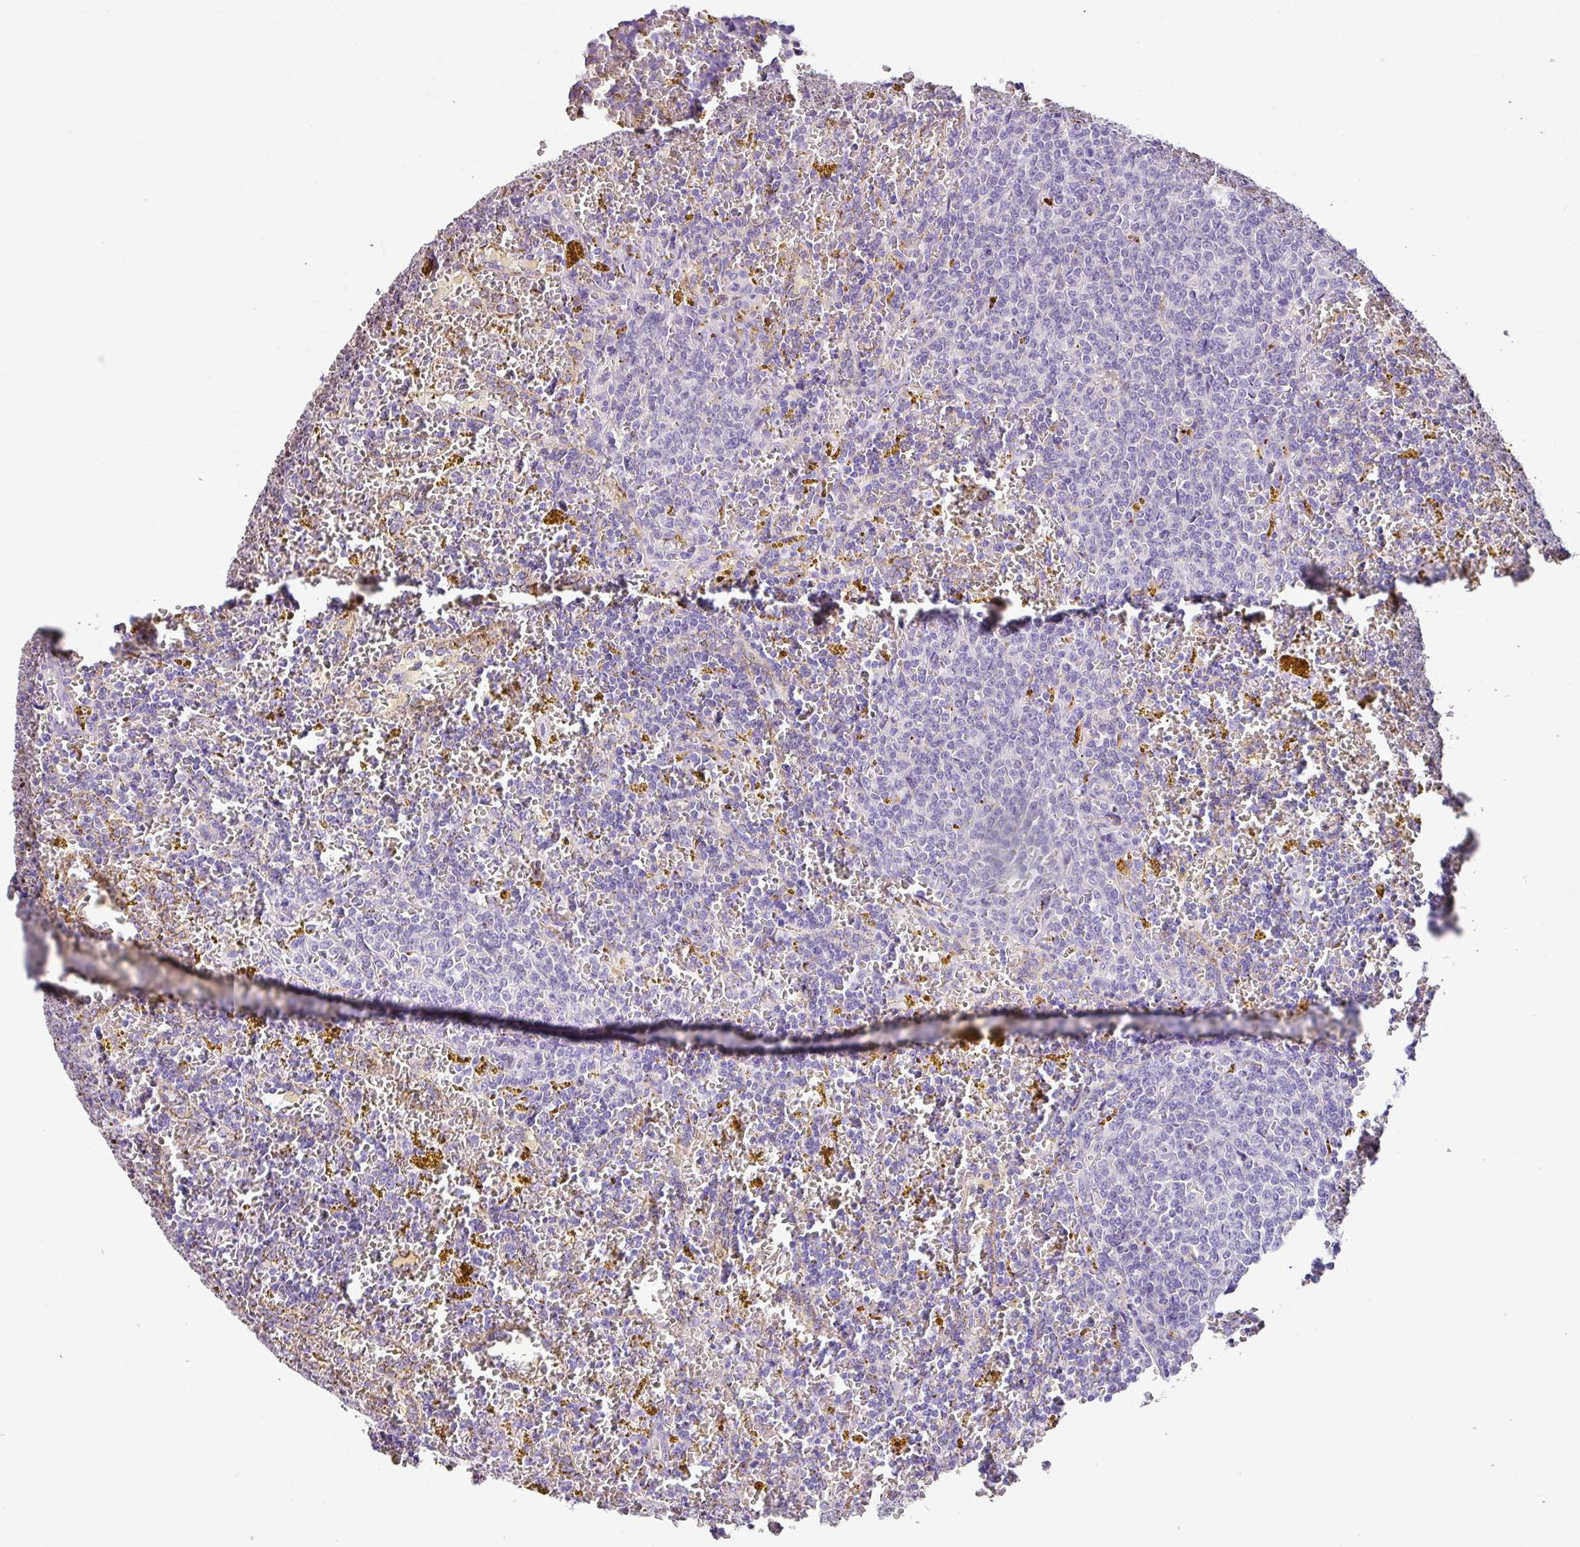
{"staining": {"intensity": "negative", "quantity": "none", "location": "none"}, "tissue": "lymphoma", "cell_type": "Tumor cells", "image_type": "cancer", "snomed": [{"axis": "morphology", "description": "Malignant lymphoma, non-Hodgkin's type, Low grade"}, {"axis": "topography", "description": "Spleen"}, {"axis": "topography", "description": "Lymph node"}], "caption": "High magnification brightfield microscopy of lymphoma stained with DAB (brown) and counterstained with hematoxylin (blue): tumor cells show no significant positivity.", "gene": "ZG16", "patient": {"sex": "female", "age": 66}}